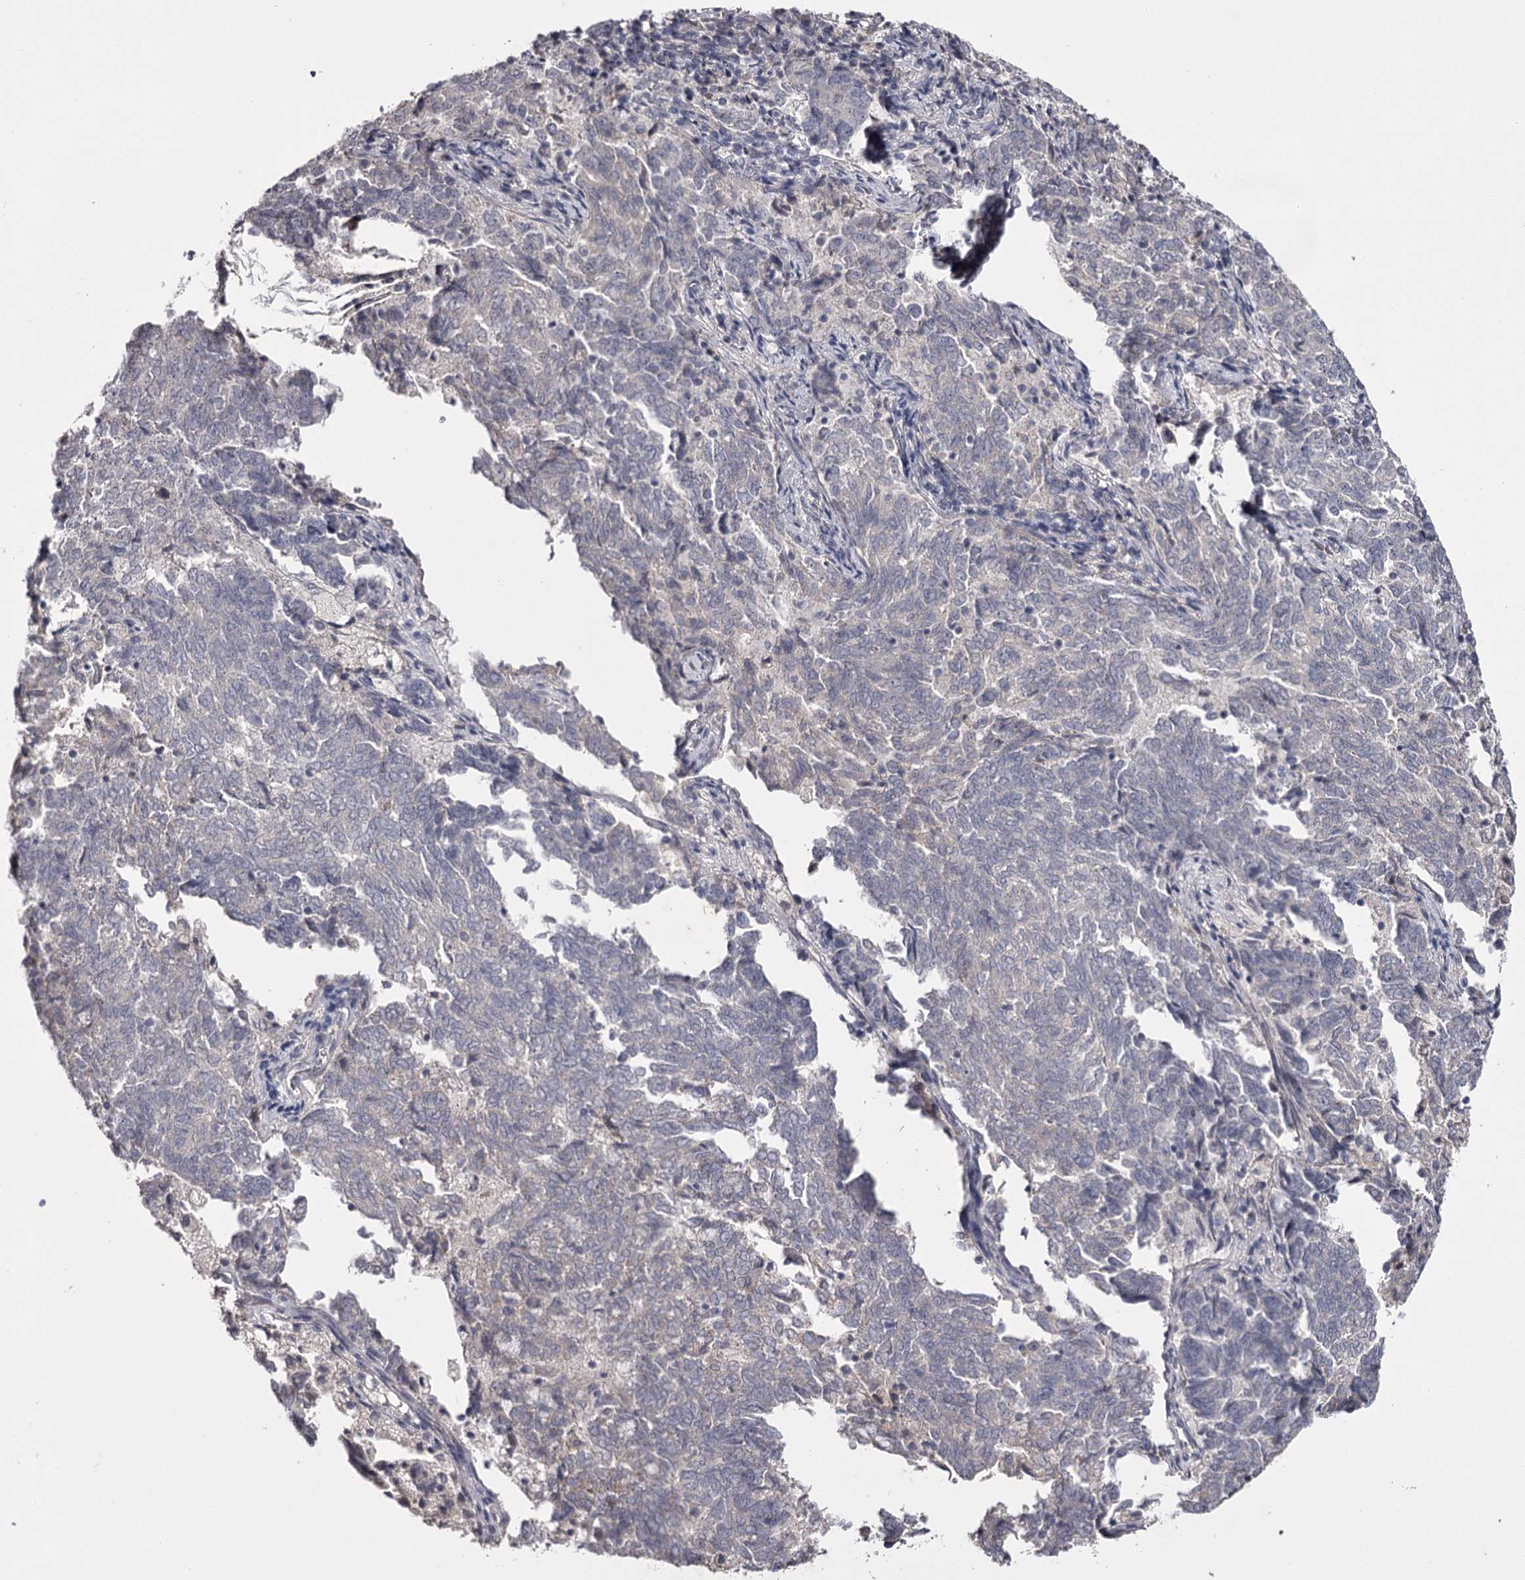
{"staining": {"intensity": "negative", "quantity": "none", "location": "none"}, "tissue": "endometrial cancer", "cell_type": "Tumor cells", "image_type": "cancer", "snomed": [{"axis": "morphology", "description": "Adenocarcinoma, NOS"}, {"axis": "topography", "description": "Endometrium"}], "caption": "DAB immunohistochemical staining of human endometrial adenocarcinoma reveals no significant positivity in tumor cells.", "gene": "PRM2", "patient": {"sex": "female", "age": 80}}